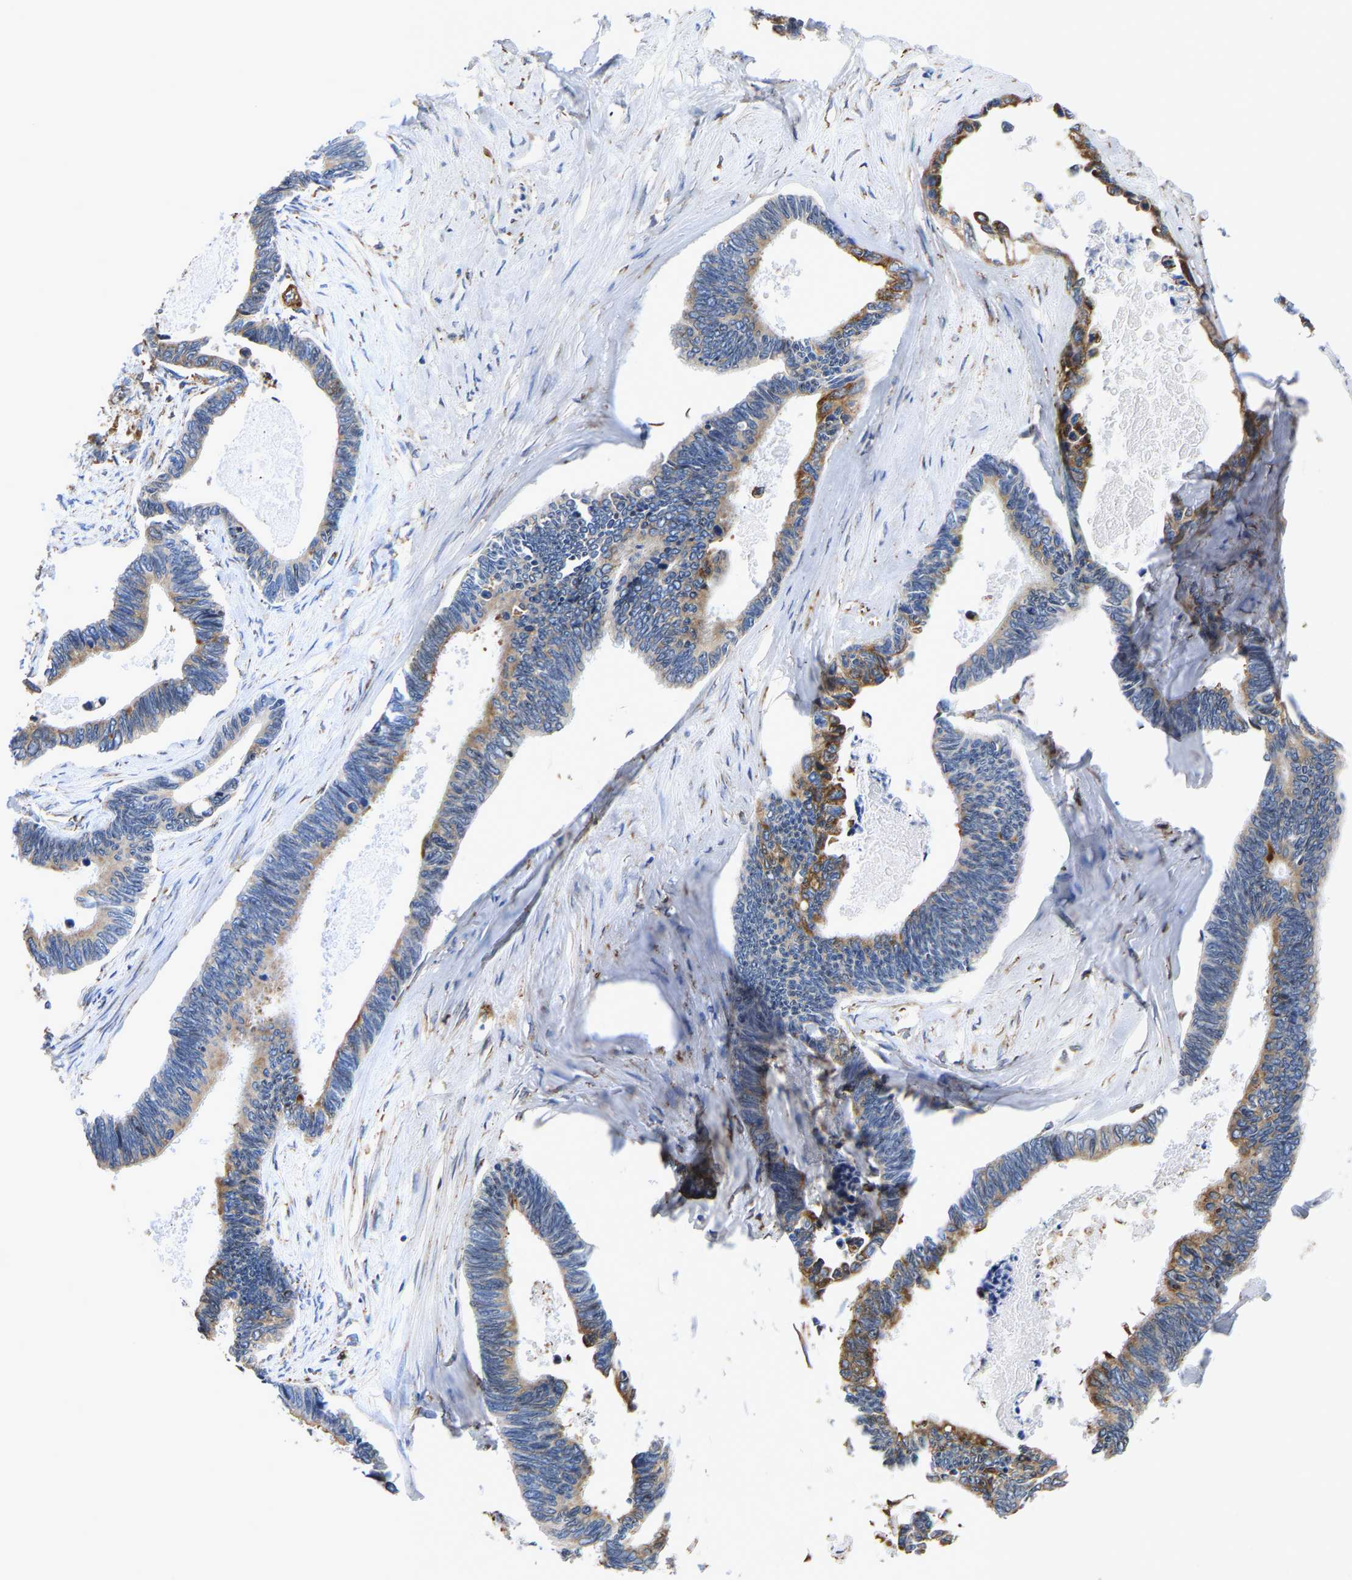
{"staining": {"intensity": "moderate", "quantity": "25%-75%", "location": "cytoplasmic/membranous"}, "tissue": "pancreatic cancer", "cell_type": "Tumor cells", "image_type": "cancer", "snomed": [{"axis": "morphology", "description": "Adenocarcinoma, NOS"}, {"axis": "topography", "description": "Pancreas"}], "caption": "Brown immunohistochemical staining in pancreatic adenocarcinoma exhibits moderate cytoplasmic/membranous expression in approximately 25%-75% of tumor cells.", "gene": "P4HB", "patient": {"sex": "female", "age": 70}}